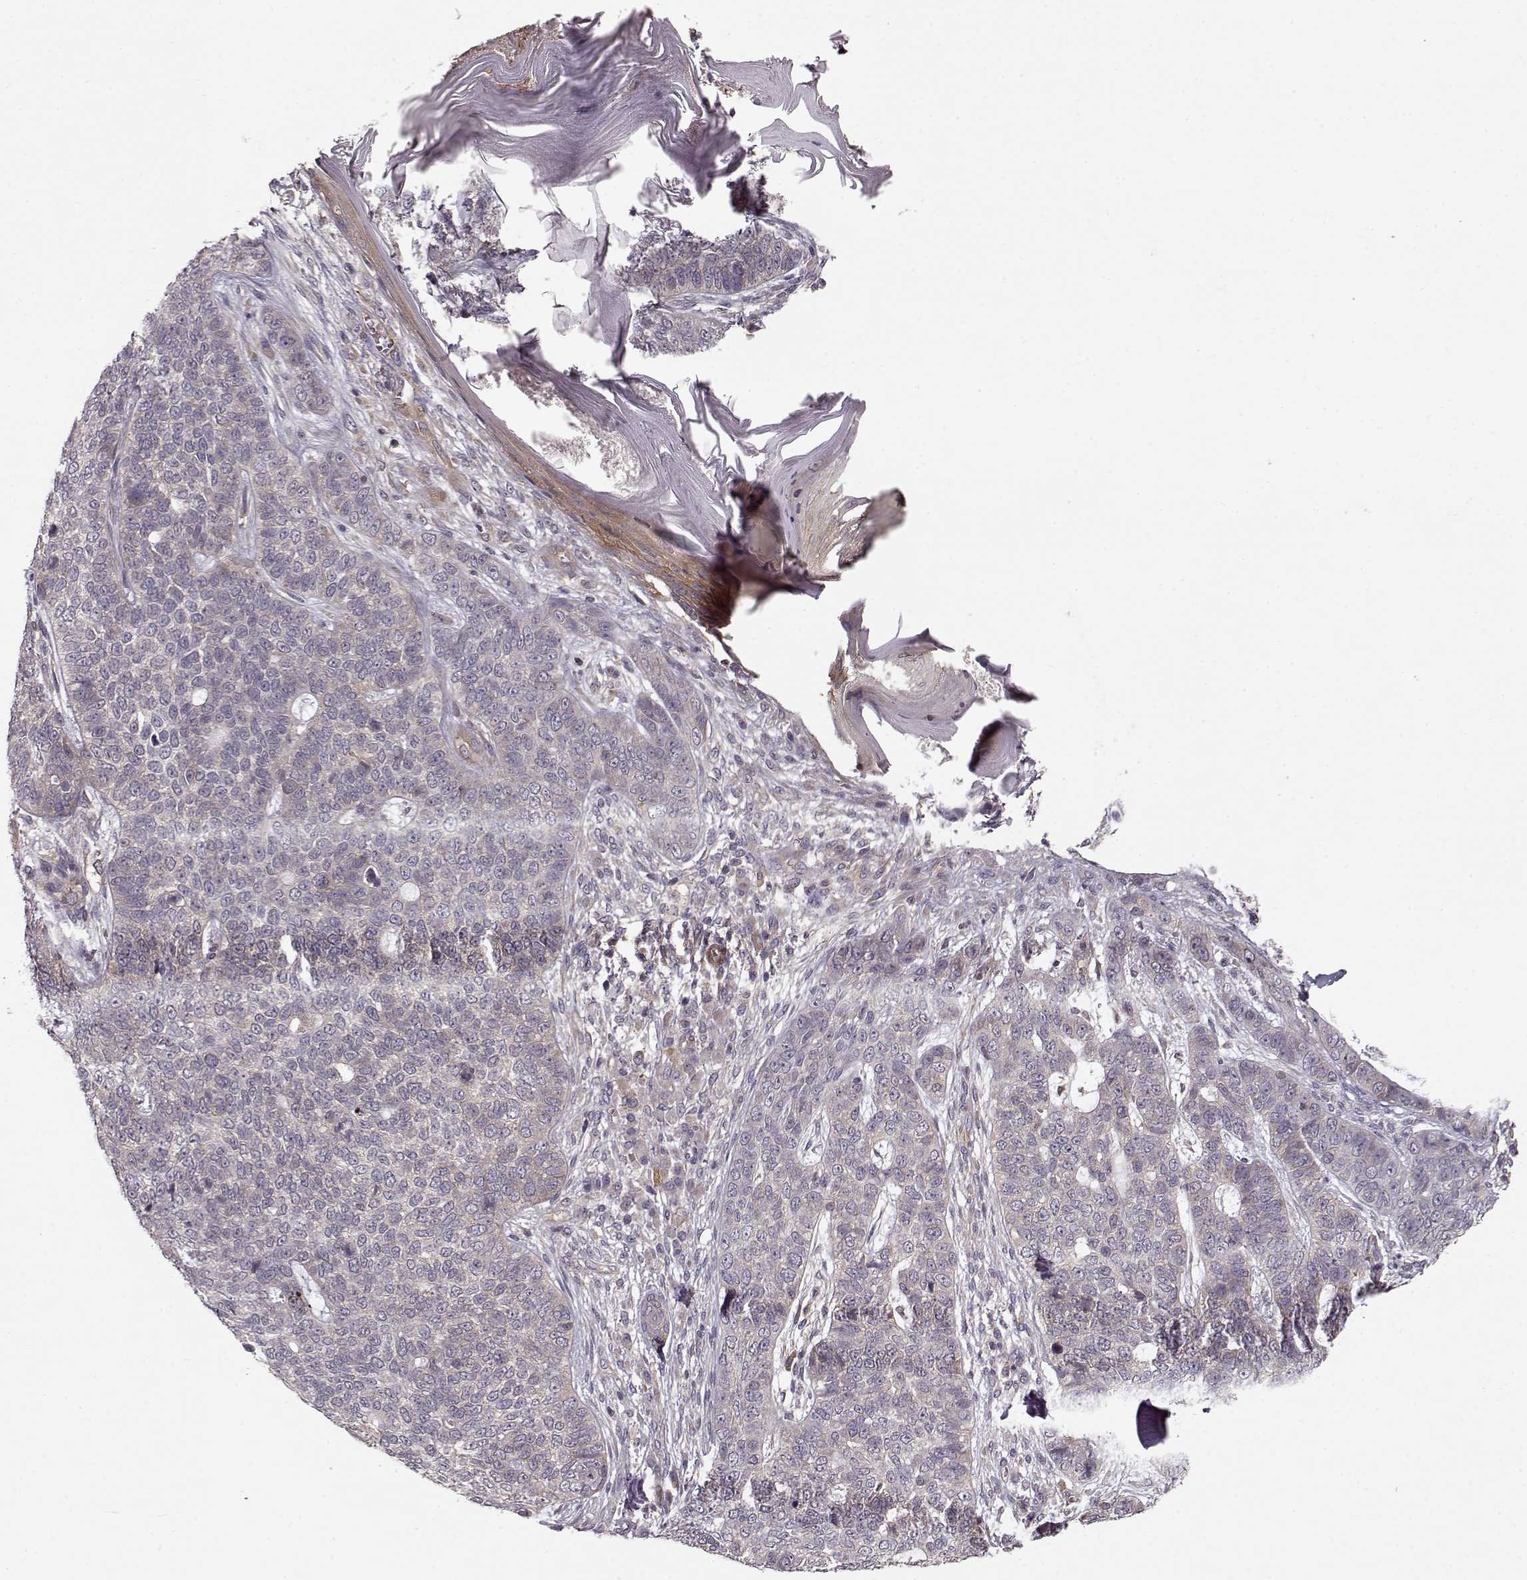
{"staining": {"intensity": "negative", "quantity": "none", "location": "none"}, "tissue": "skin cancer", "cell_type": "Tumor cells", "image_type": "cancer", "snomed": [{"axis": "morphology", "description": "Basal cell carcinoma"}, {"axis": "topography", "description": "Skin"}], "caption": "High power microscopy image of an IHC photomicrograph of skin cancer (basal cell carcinoma), revealing no significant expression in tumor cells.", "gene": "SLAIN2", "patient": {"sex": "female", "age": 69}}